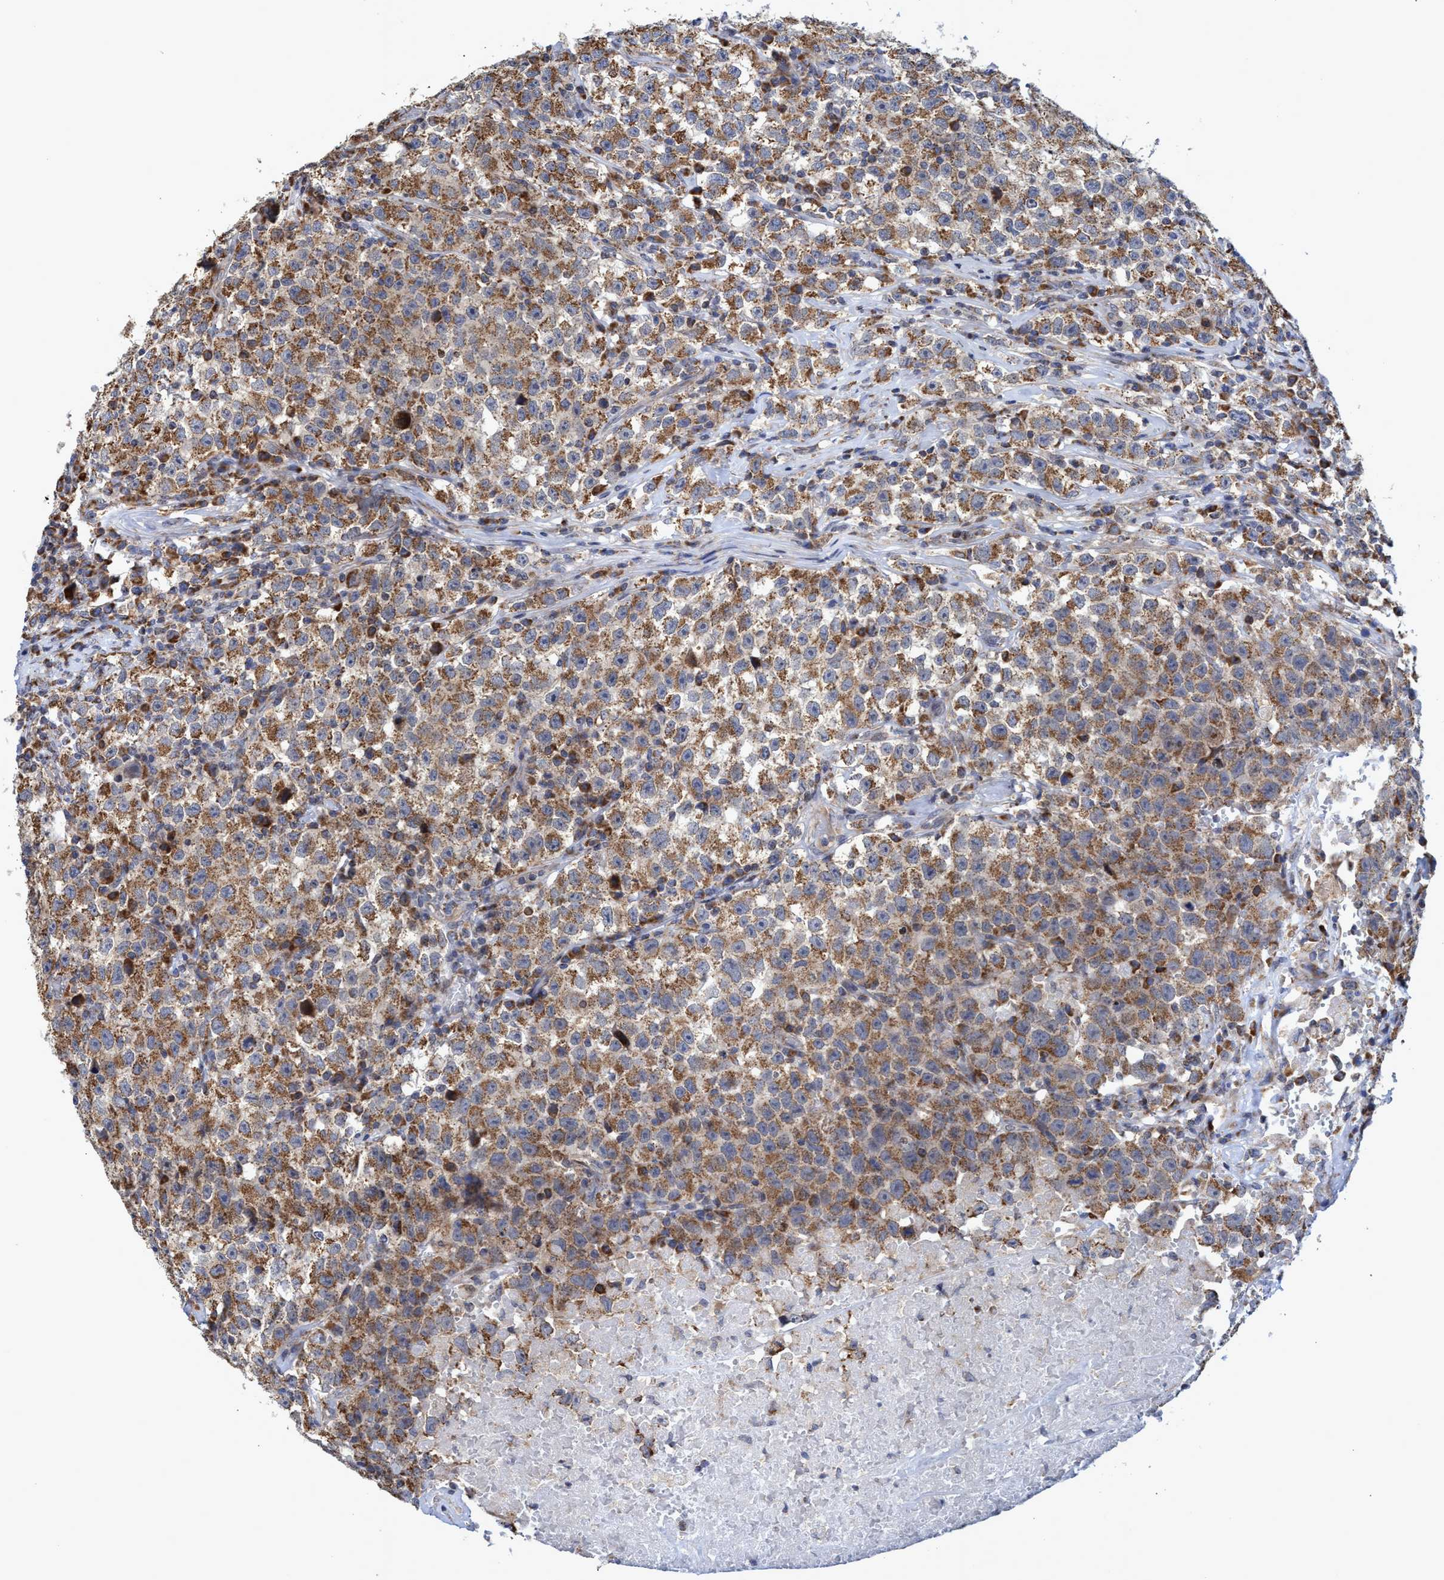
{"staining": {"intensity": "moderate", "quantity": ">75%", "location": "cytoplasmic/membranous"}, "tissue": "testis cancer", "cell_type": "Tumor cells", "image_type": "cancer", "snomed": [{"axis": "morphology", "description": "Seminoma, NOS"}, {"axis": "topography", "description": "Testis"}], "caption": "This image displays IHC staining of human testis cancer (seminoma), with medium moderate cytoplasmic/membranous positivity in about >75% of tumor cells.", "gene": "NAT16", "patient": {"sex": "male", "age": 22}}